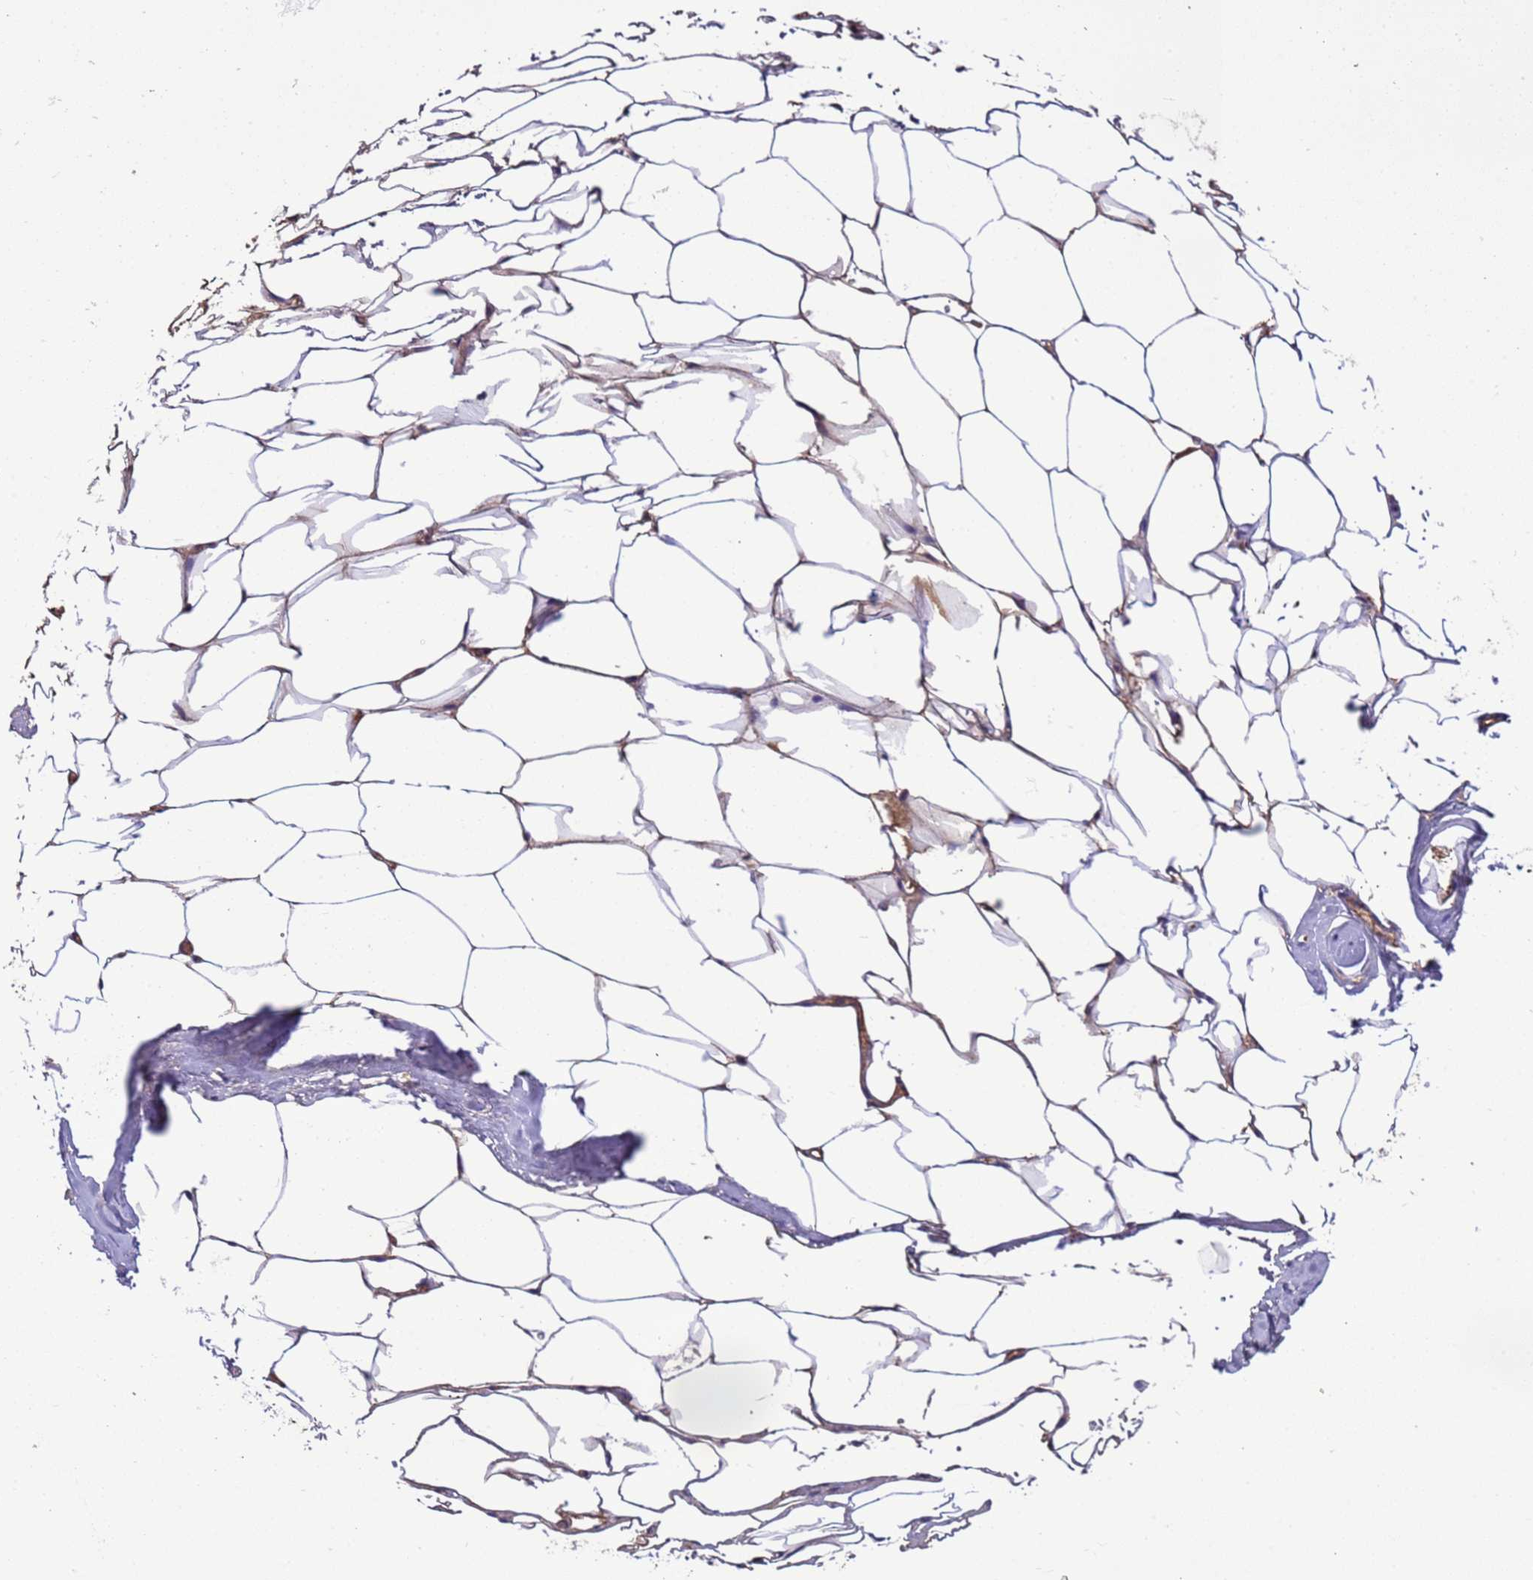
{"staining": {"intensity": "moderate", "quantity": "25%-75%", "location": "cytoplasmic/membranous"}, "tissue": "adipose tissue", "cell_type": "Adipocytes", "image_type": "normal", "snomed": [{"axis": "morphology", "description": "Normal tissue, NOS"}, {"axis": "morphology", "description": "Adenocarcinoma, Low grade"}, {"axis": "topography", "description": "Prostate"}, {"axis": "topography", "description": "Peripheral nerve tissue"}], "caption": "Adipocytes display medium levels of moderate cytoplasmic/membranous expression in approximately 25%-75% of cells in unremarkable adipose tissue. (Stains: DAB in brown, nuclei in blue, Microscopy: brightfield microscopy at high magnification).", "gene": "SRRT", "patient": {"sex": "male", "age": 63}}